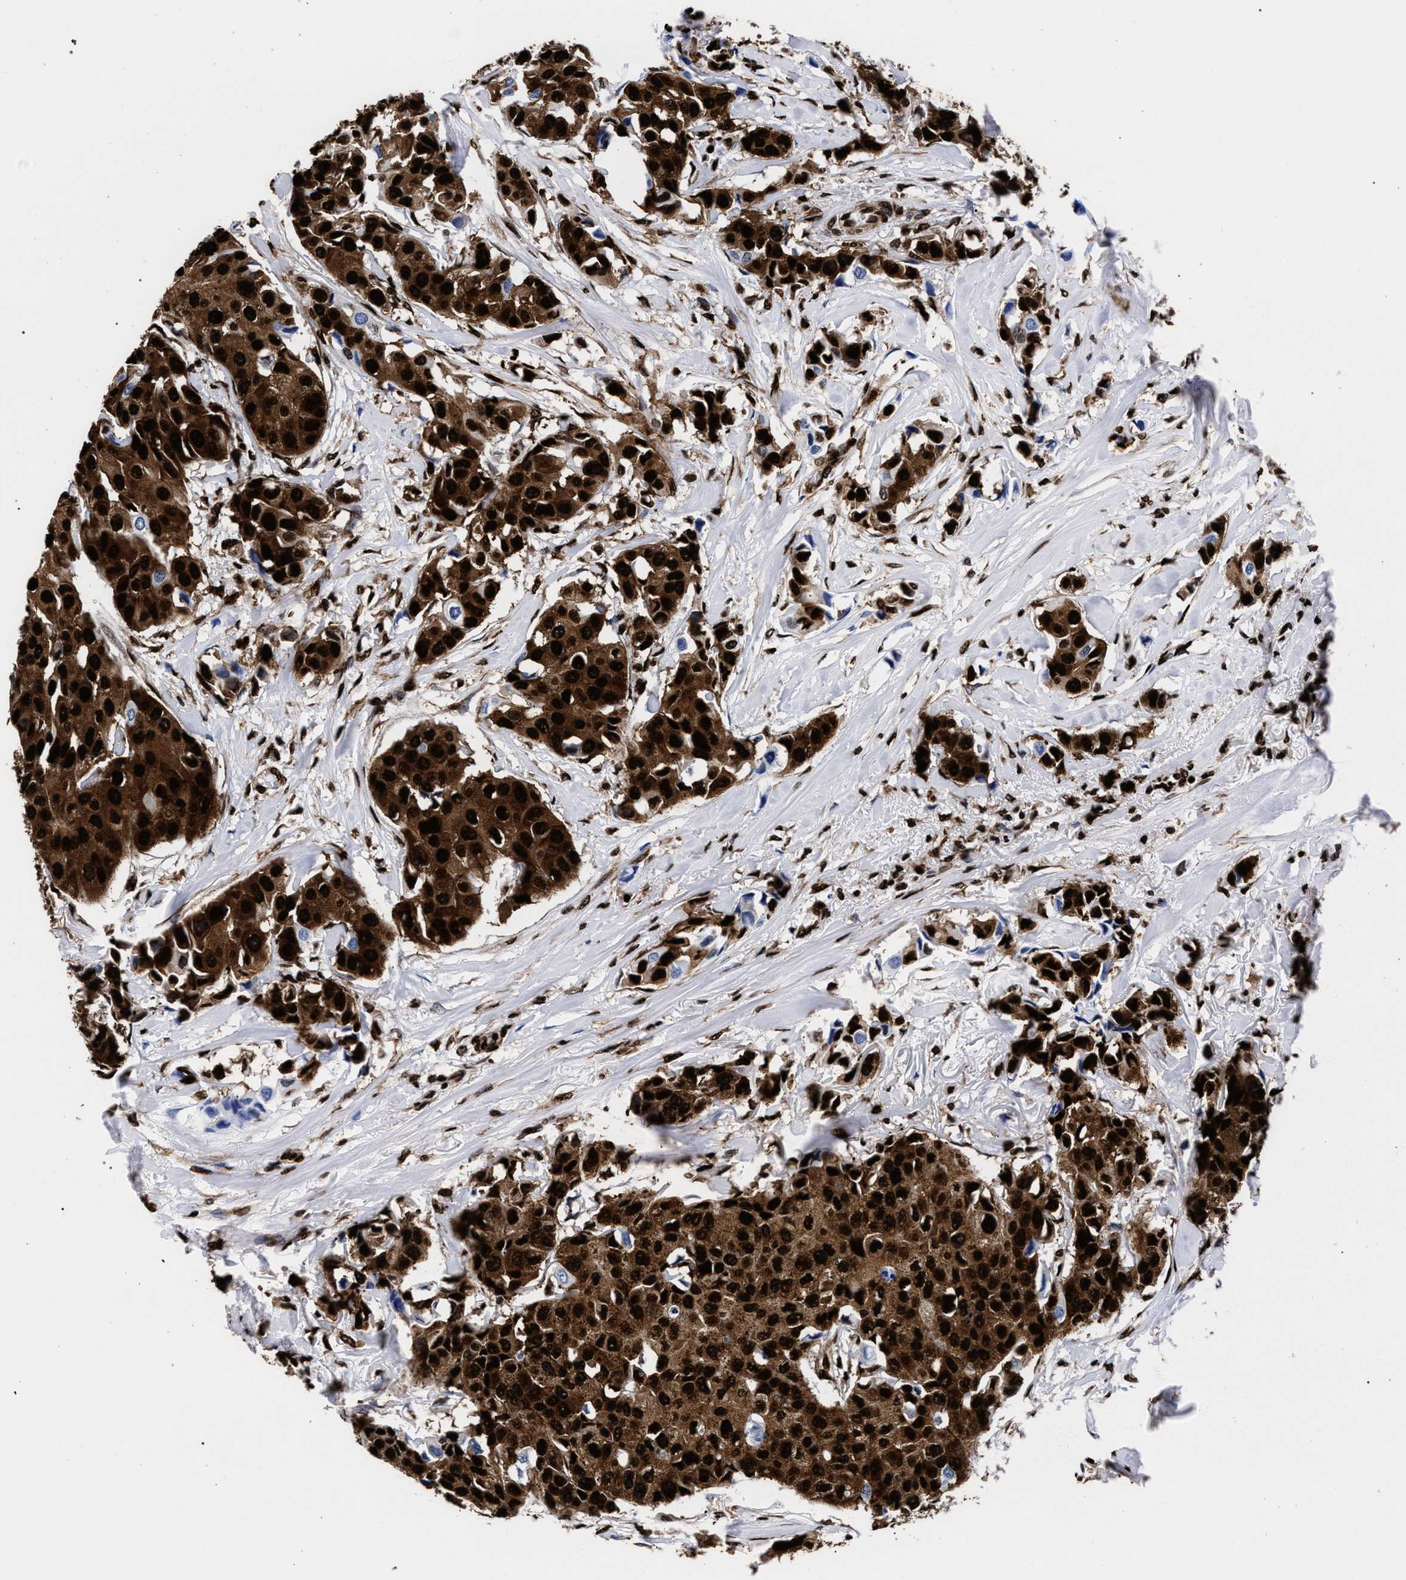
{"staining": {"intensity": "strong", "quantity": ">75%", "location": "cytoplasmic/membranous,nuclear"}, "tissue": "breast cancer", "cell_type": "Tumor cells", "image_type": "cancer", "snomed": [{"axis": "morphology", "description": "Duct carcinoma"}, {"axis": "topography", "description": "Breast"}], "caption": "Immunohistochemistry photomicrograph of neoplastic tissue: breast intraductal carcinoma stained using IHC exhibits high levels of strong protein expression localized specifically in the cytoplasmic/membranous and nuclear of tumor cells, appearing as a cytoplasmic/membranous and nuclear brown color.", "gene": "HNRNPA1", "patient": {"sex": "female", "age": 80}}